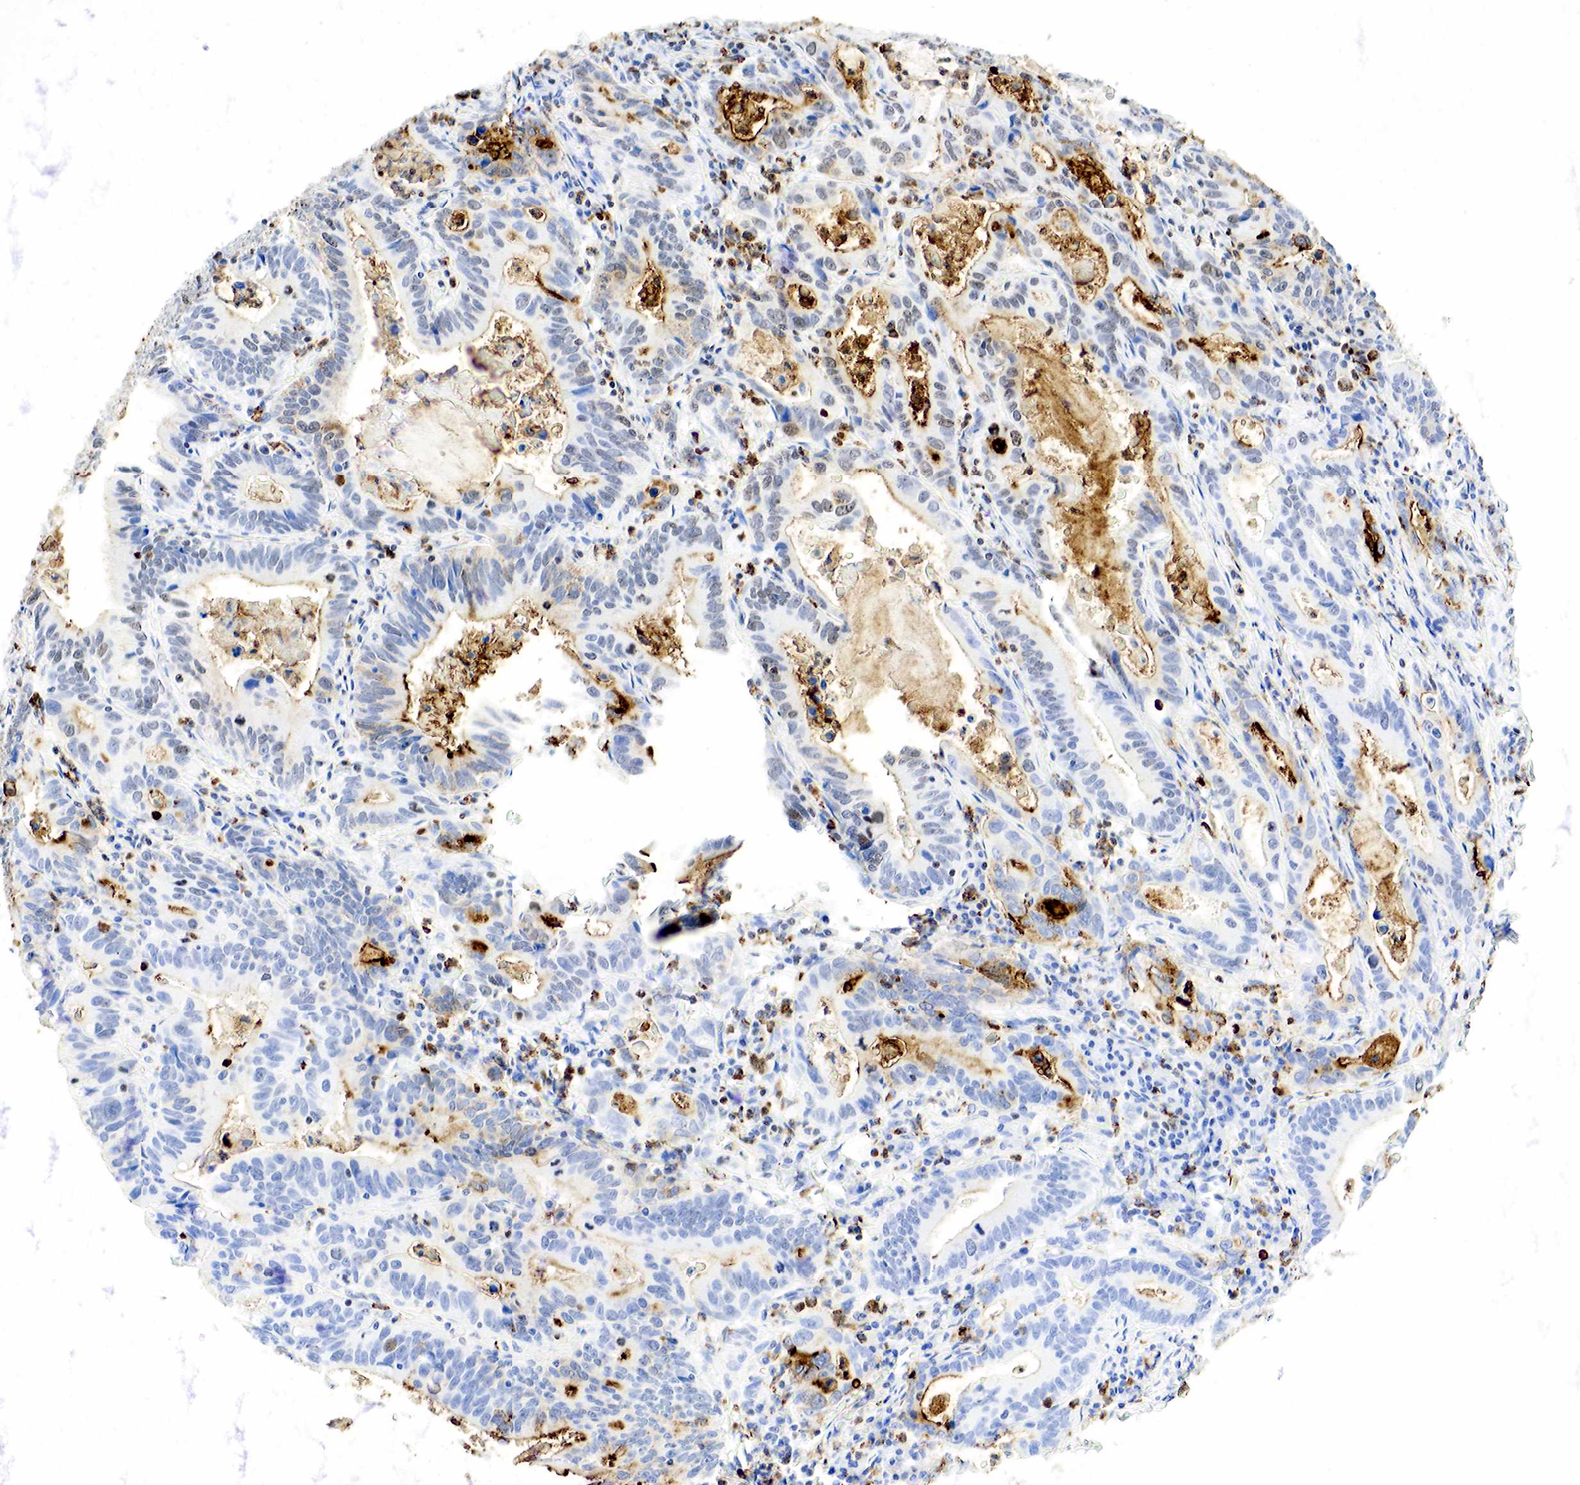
{"staining": {"intensity": "moderate", "quantity": "25%-75%", "location": "cytoplasmic/membranous,nuclear"}, "tissue": "stomach cancer", "cell_type": "Tumor cells", "image_type": "cancer", "snomed": [{"axis": "morphology", "description": "Adenocarcinoma, NOS"}, {"axis": "topography", "description": "Stomach, upper"}], "caption": "IHC staining of stomach cancer (adenocarcinoma), which shows medium levels of moderate cytoplasmic/membranous and nuclear positivity in approximately 25%-75% of tumor cells indicating moderate cytoplasmic/membranous and nuclear protein expression. The staining was performed using DAB (brown) for protein detection and nuclei were counterstained in hematoxylin (blue).", "gene": "FUT4", "patient": {"sex": "male", "age": 63}}